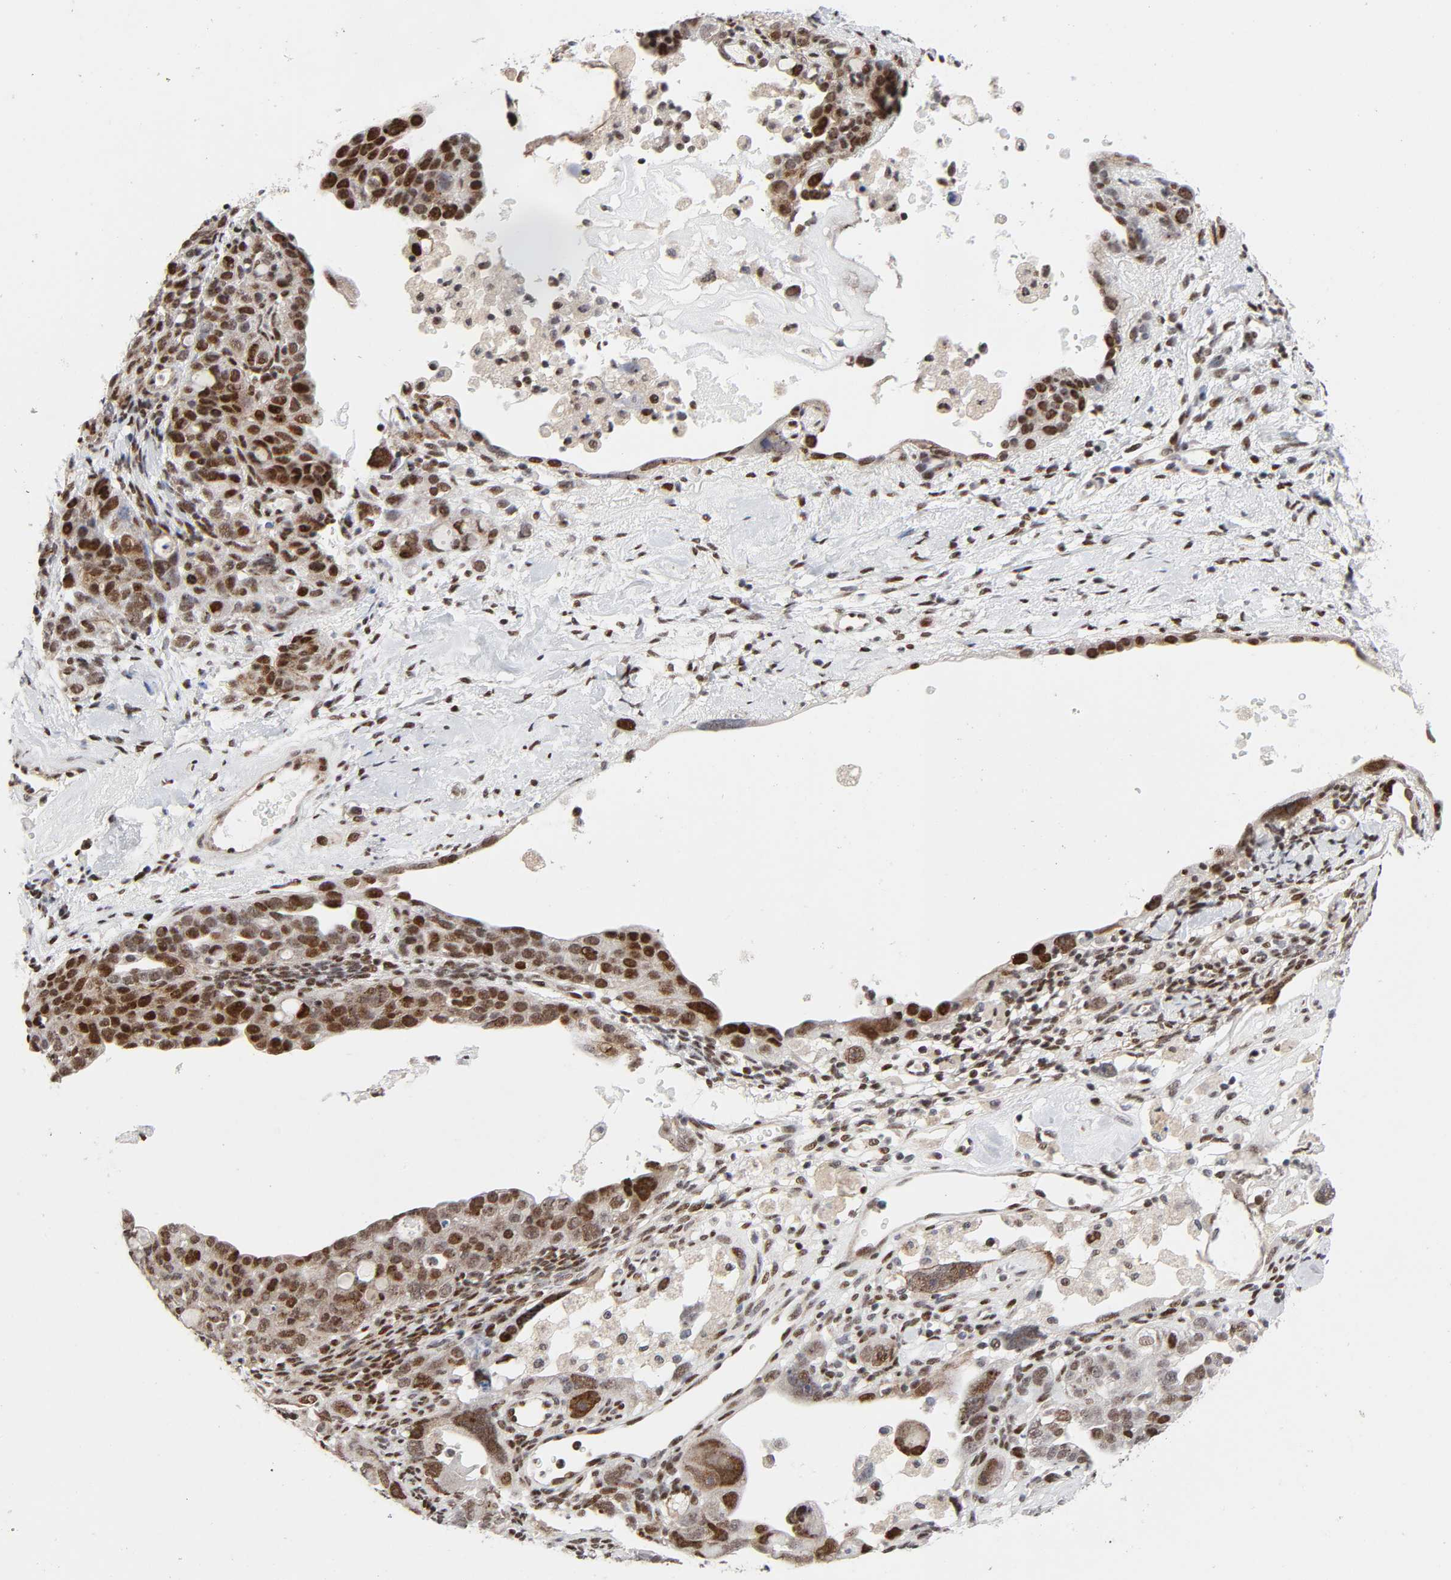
{"staining": {"intensity": "strong", "quantity": ">75%", "location": "nuclear"}, "tissue": "ovarian cancer", "cell_type": "Tumor cells", "image_type": "cancer", "snomed": [{"axis": "morphology", "description": "Cystadenocarcinoma, serous, NOS"}, {"axis": "topography", "description": "Ovary"}], "caption": "High-magnification brightfield microscopy of ovarian cancer stained with DAB (3,3'-diaminobenzidine) (brown) and counterstained with hematoxylin (blue). tumor cells exhibit strong nuclear positivity is identified in about>75% of cells. Immunohistochemistry (ihc) stains the protein in brown and the nuclei are stained blue.", "gene": "STK38", "patient": {"sex": "female", "age": 66}}